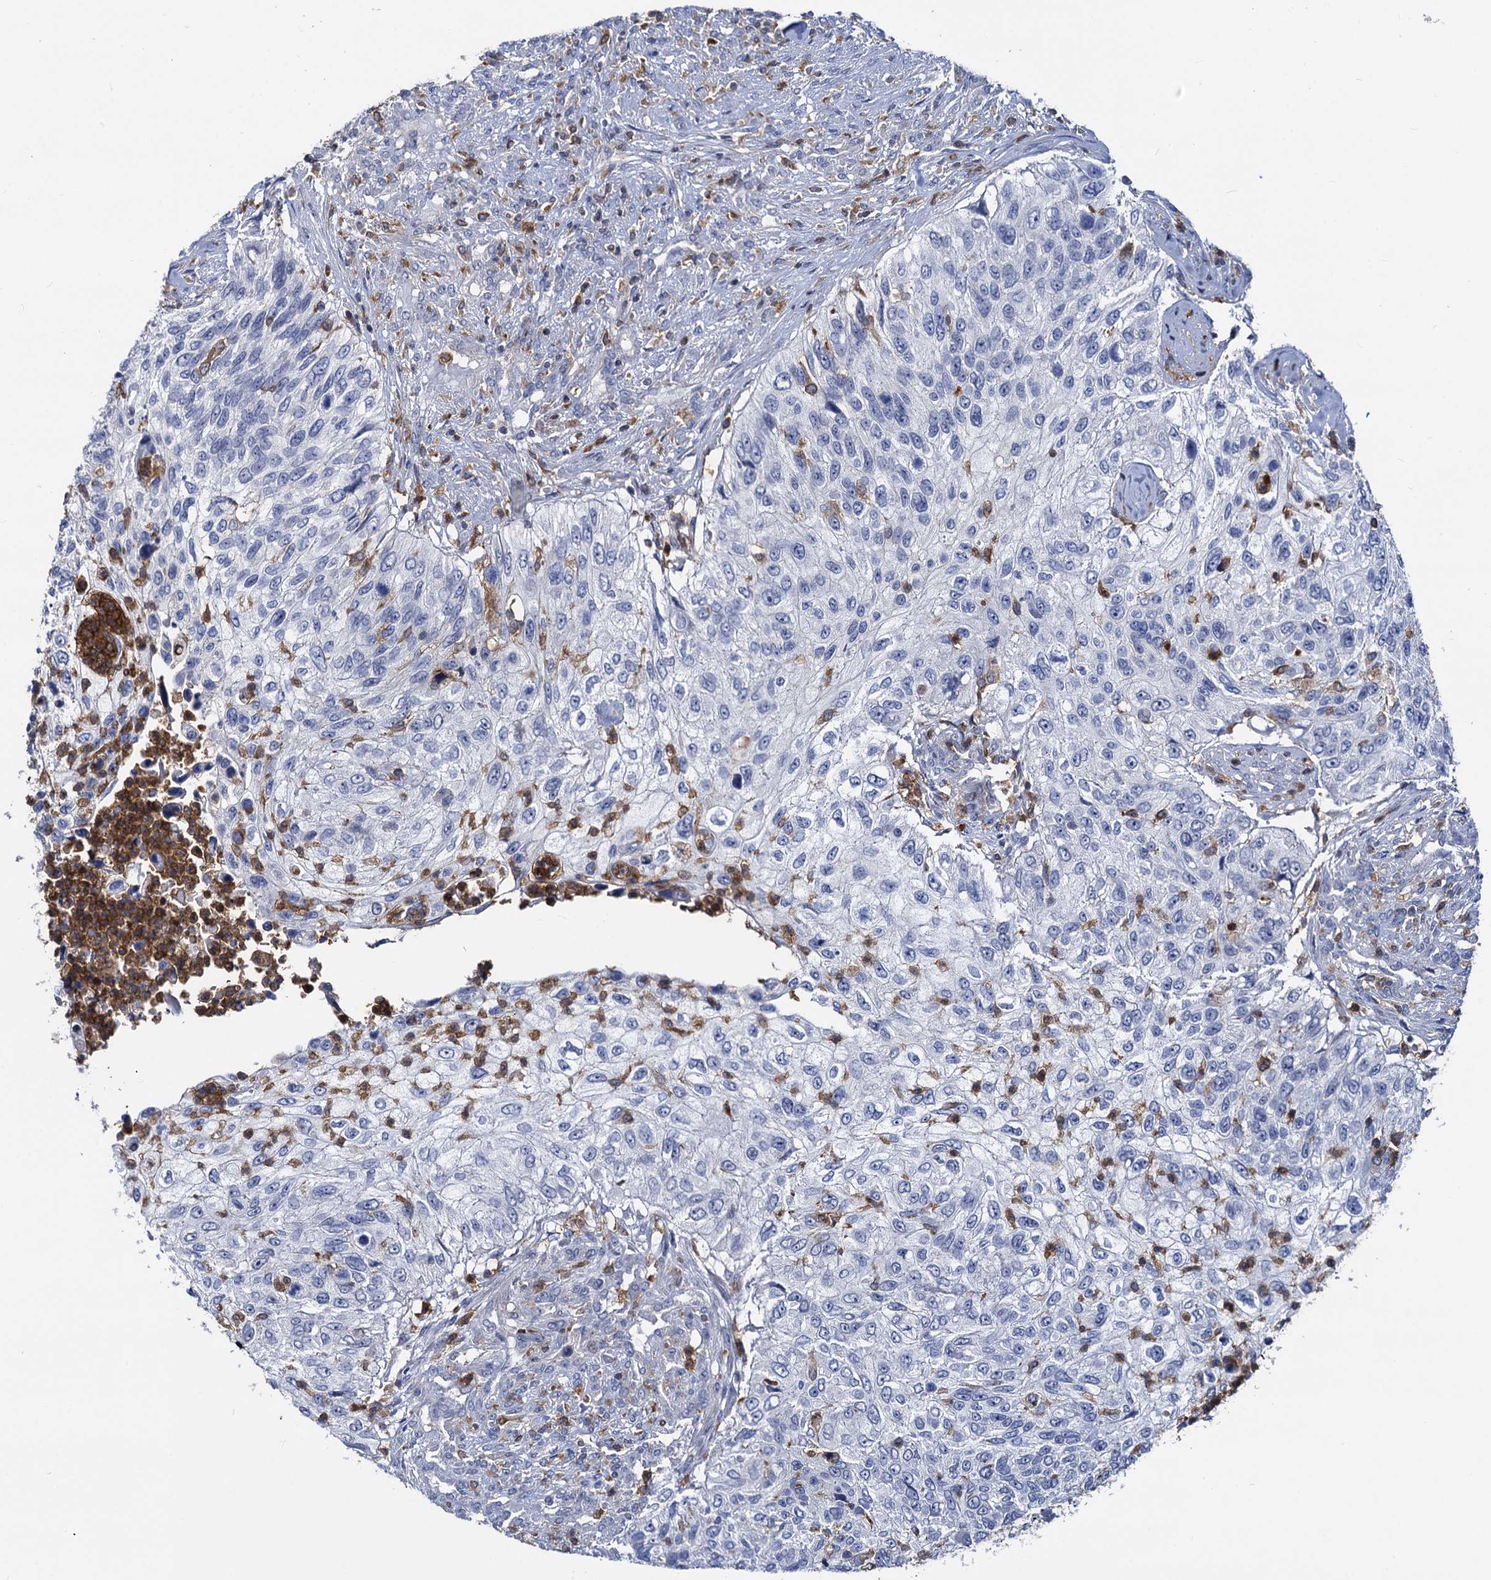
{"staining": {"intensity": "negative", "quantity": "none", "location": "none"}, "tissue": "urothelial cancer", "cell_type": "Tumor cells", "image_type": "cancer", "snomed": [{"axis": "morphology", "description": "Urothelial carcinoma, High grade"}, {"axis": "topography", "description": "Urinary bladder"}], "caption": "This is an immunohistochemistry (IHC) photomicrograph of high-grade urothelial carcinoma. There is no staining in tumor cells.", "gene": "RHOG", "patient": {"sex": "female", "age": 60}}